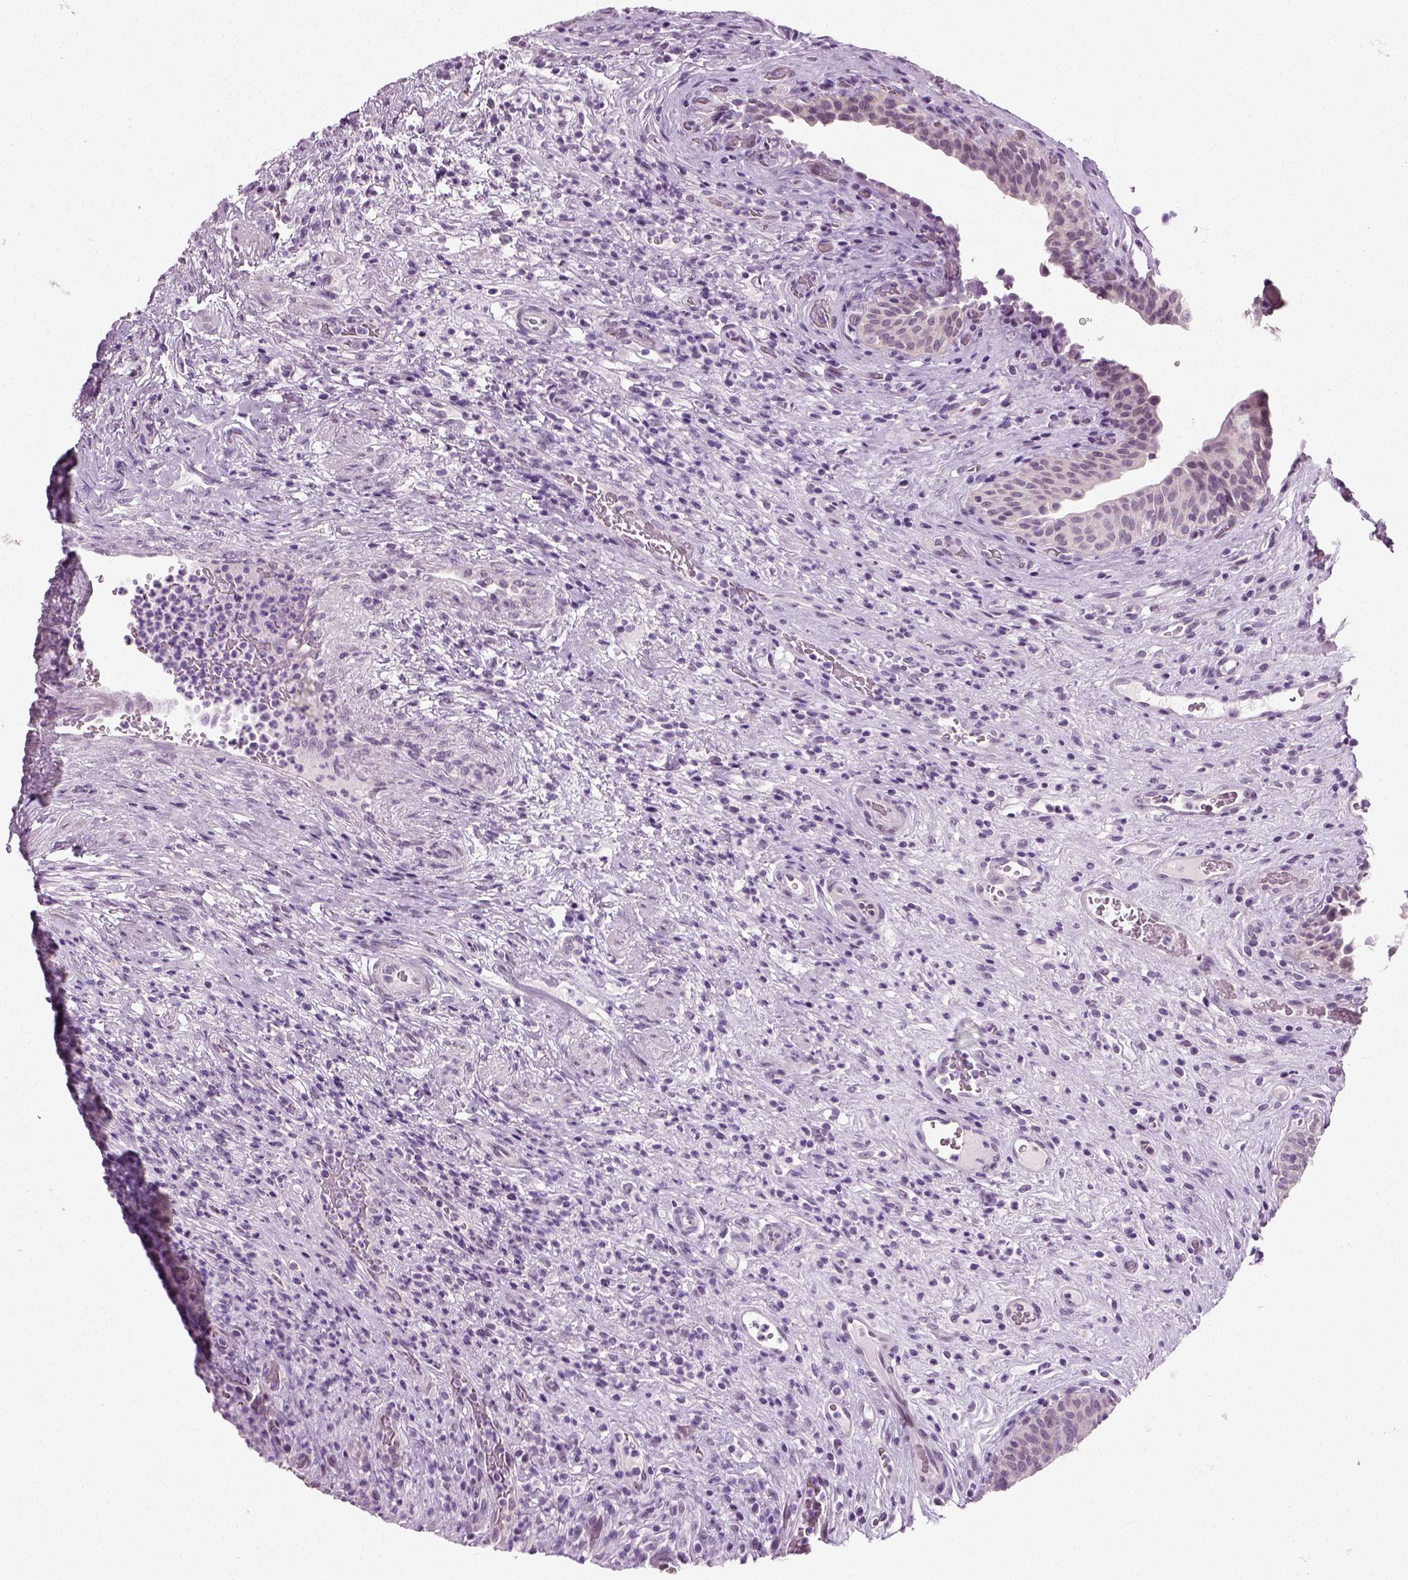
{"staining": {"intensity": "negative", "quantity": "none", "location": "none"}, "tissue": "urinary bladder", "cell_type": "Urothelial cells", "image_type": "normal", "snomed": [{"axis": "morphology", "description": "Normal tissue, NOS"}, {"axis": "topography", "description": "Urinary bladder"}, {"axis": "topography", "description": "Peripheral nerve tissue"}], "caption": "Image shows no significant protein positivity in urothelial cells of unremarkable urinary bladder. (Brightfield microscopy of DAB (3,3'-diaminobenzidine) IHC at high magnification).", "gene": "SPATA31E1", "patient": {"sex": "male", "age": 66}}